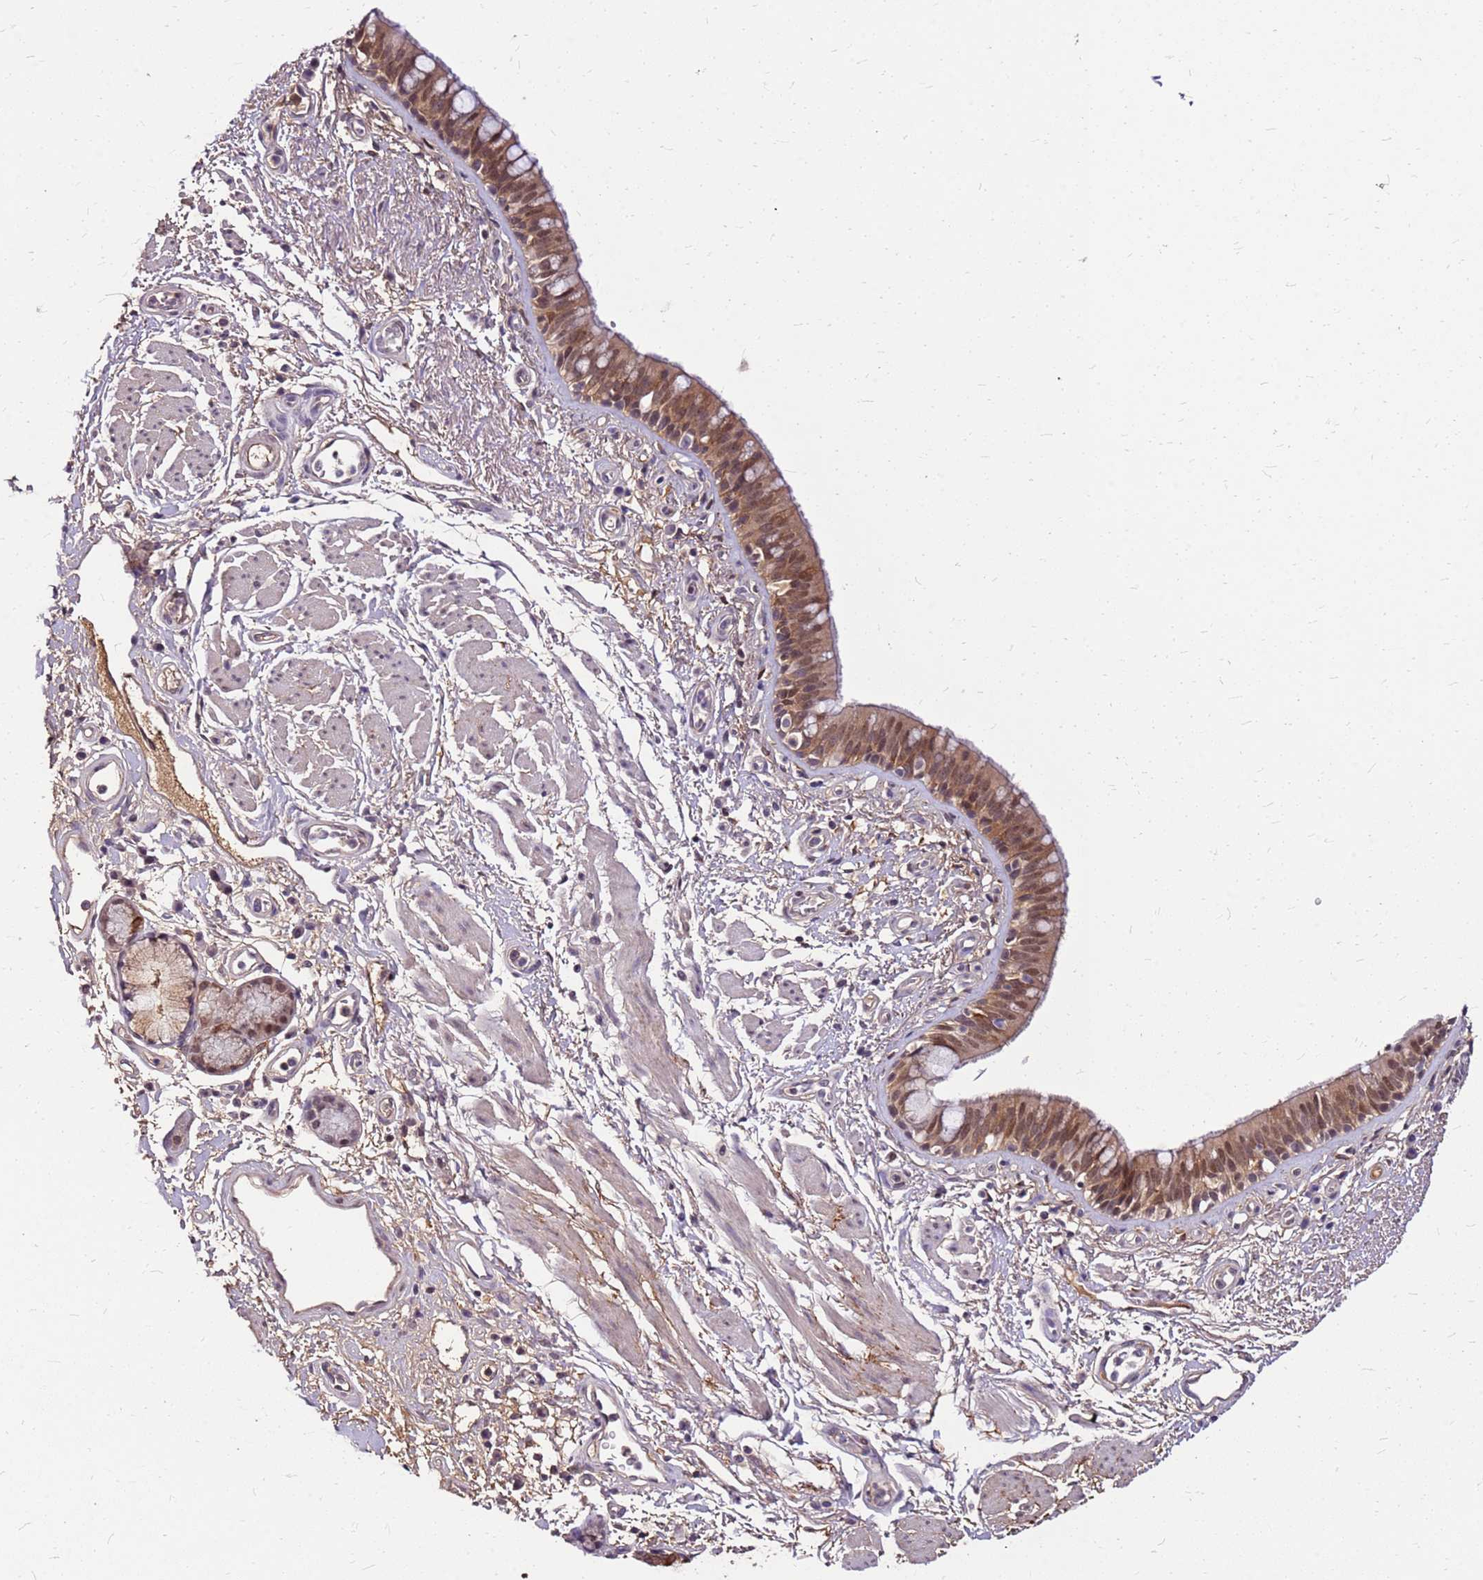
{"staining": {"intensity": "moderate", "quantity": ">75%", "location": "cytoplasmic/membranous,nuclear"}, "tissue": "bronchus", "cell_type": "Respiratory epithelial cells", "image_type": "normal", "snomed": [{"axis": "morphology", "description": "Normal tissue, NOS"}, {"axis": "morphology", "description": "Neoplasm, uncertain whether benign or malignant"}, {"axis": "topography", "description": "Bronchus"}, {"axis": "topography", "description": "Lung"}], "caption": "Brown immunohistochemical staining in benign bronchus exhibits moderate cytoplasmic/membranous,nuclear expression in about >75% of respiratory epithelial cells.", "gene": "ALDH1A3", "patient": {"sex": "male", "age": 55}}